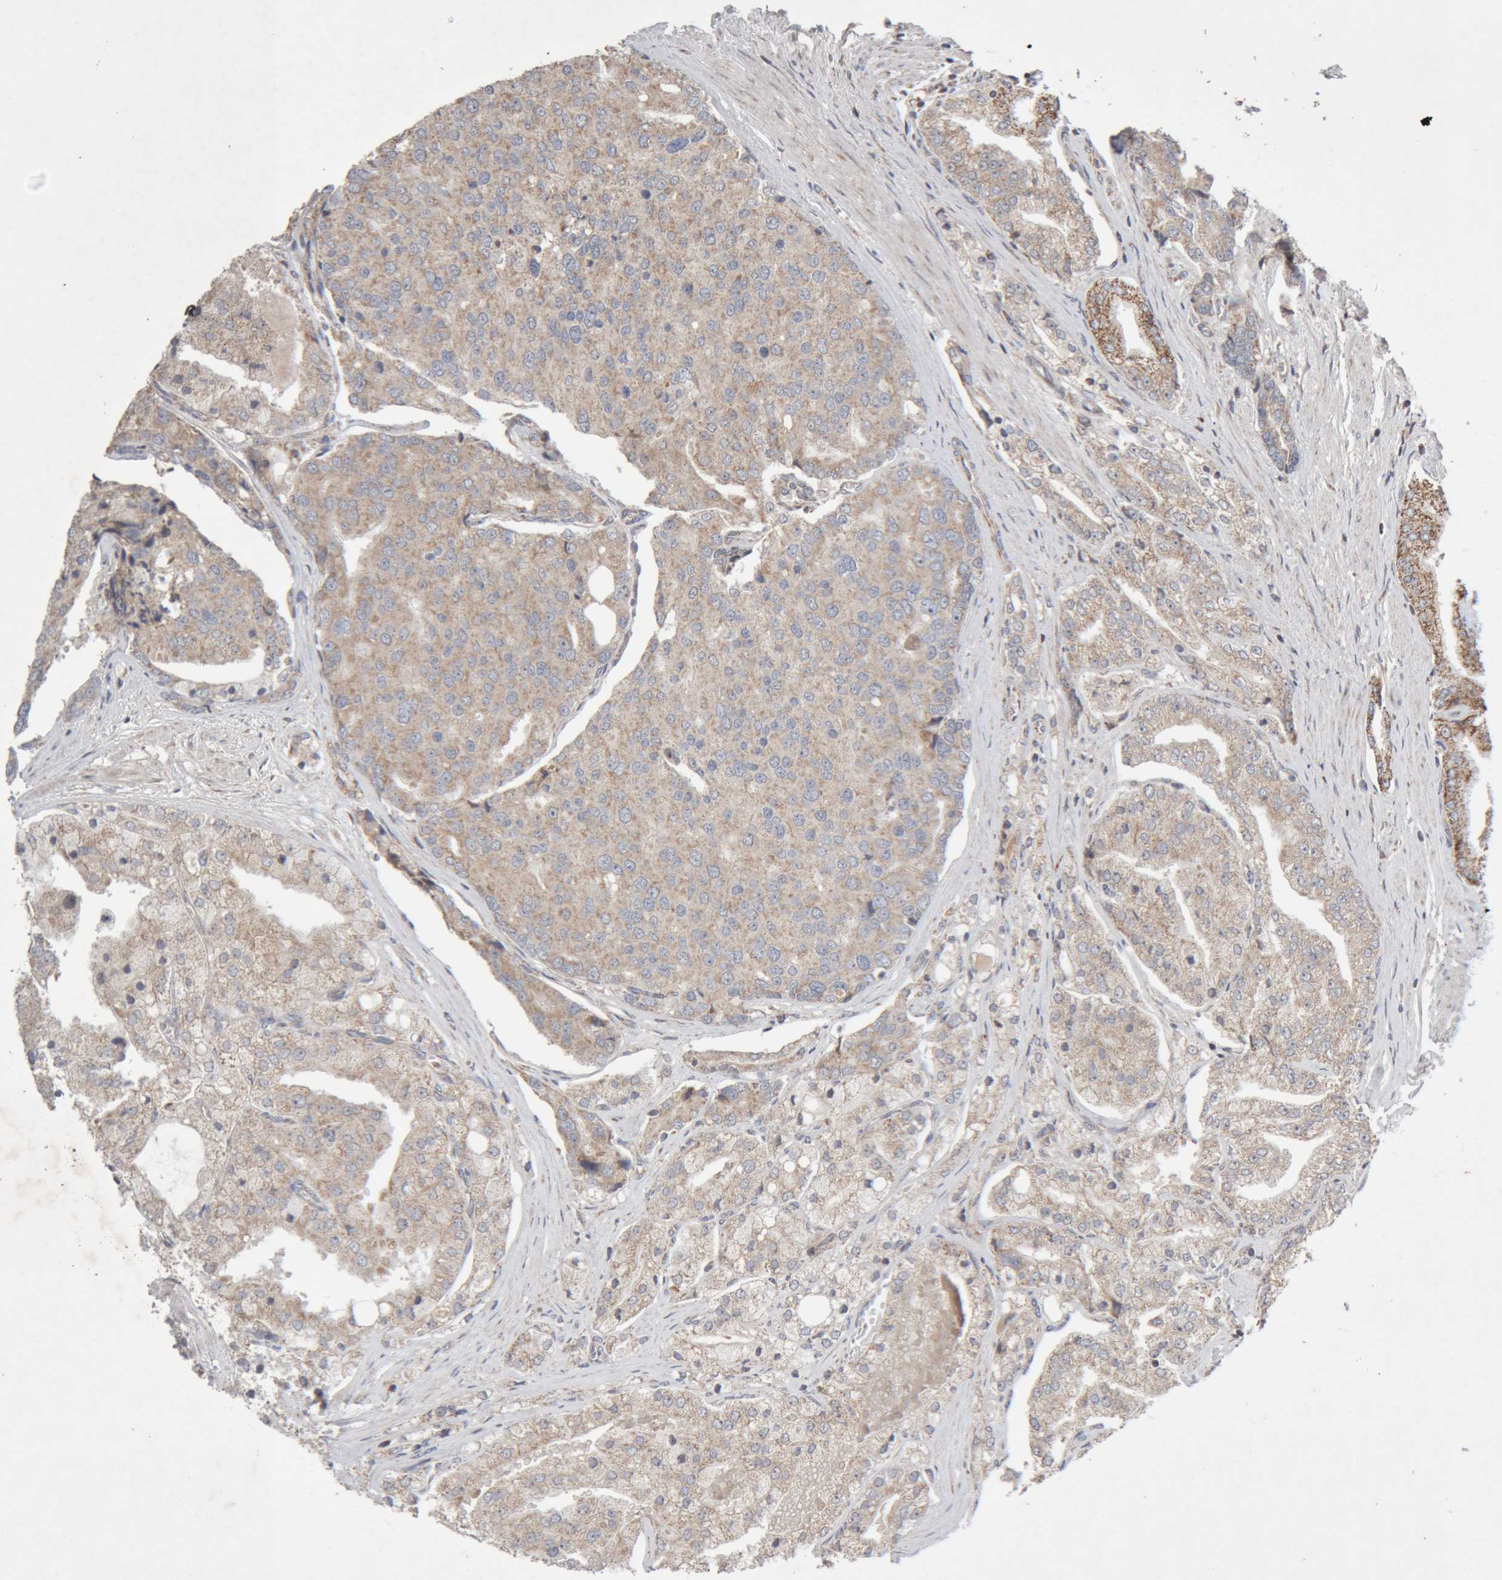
{"staining": {"intensity": "weak", "quantity": ">75%", "location": "cytoplasmic/membranous"}, "tissue": "prostate cancer", "cell_type": "Tumor cells", "image_type": "cancer", "snomed": [{"axis": "morphology", "description": "Adenocarcinoma, High grade"}, {"axis": "topography", "description": "Prostate"}], "caption": "Prostate cancer tissue displays weak cytoplasmic/membranous expression in approximately >75% of tumor cells, visualized by immunohistochemistry.", "gene": "KIF21B", "patient": {"sex": "male", "age": 50}}